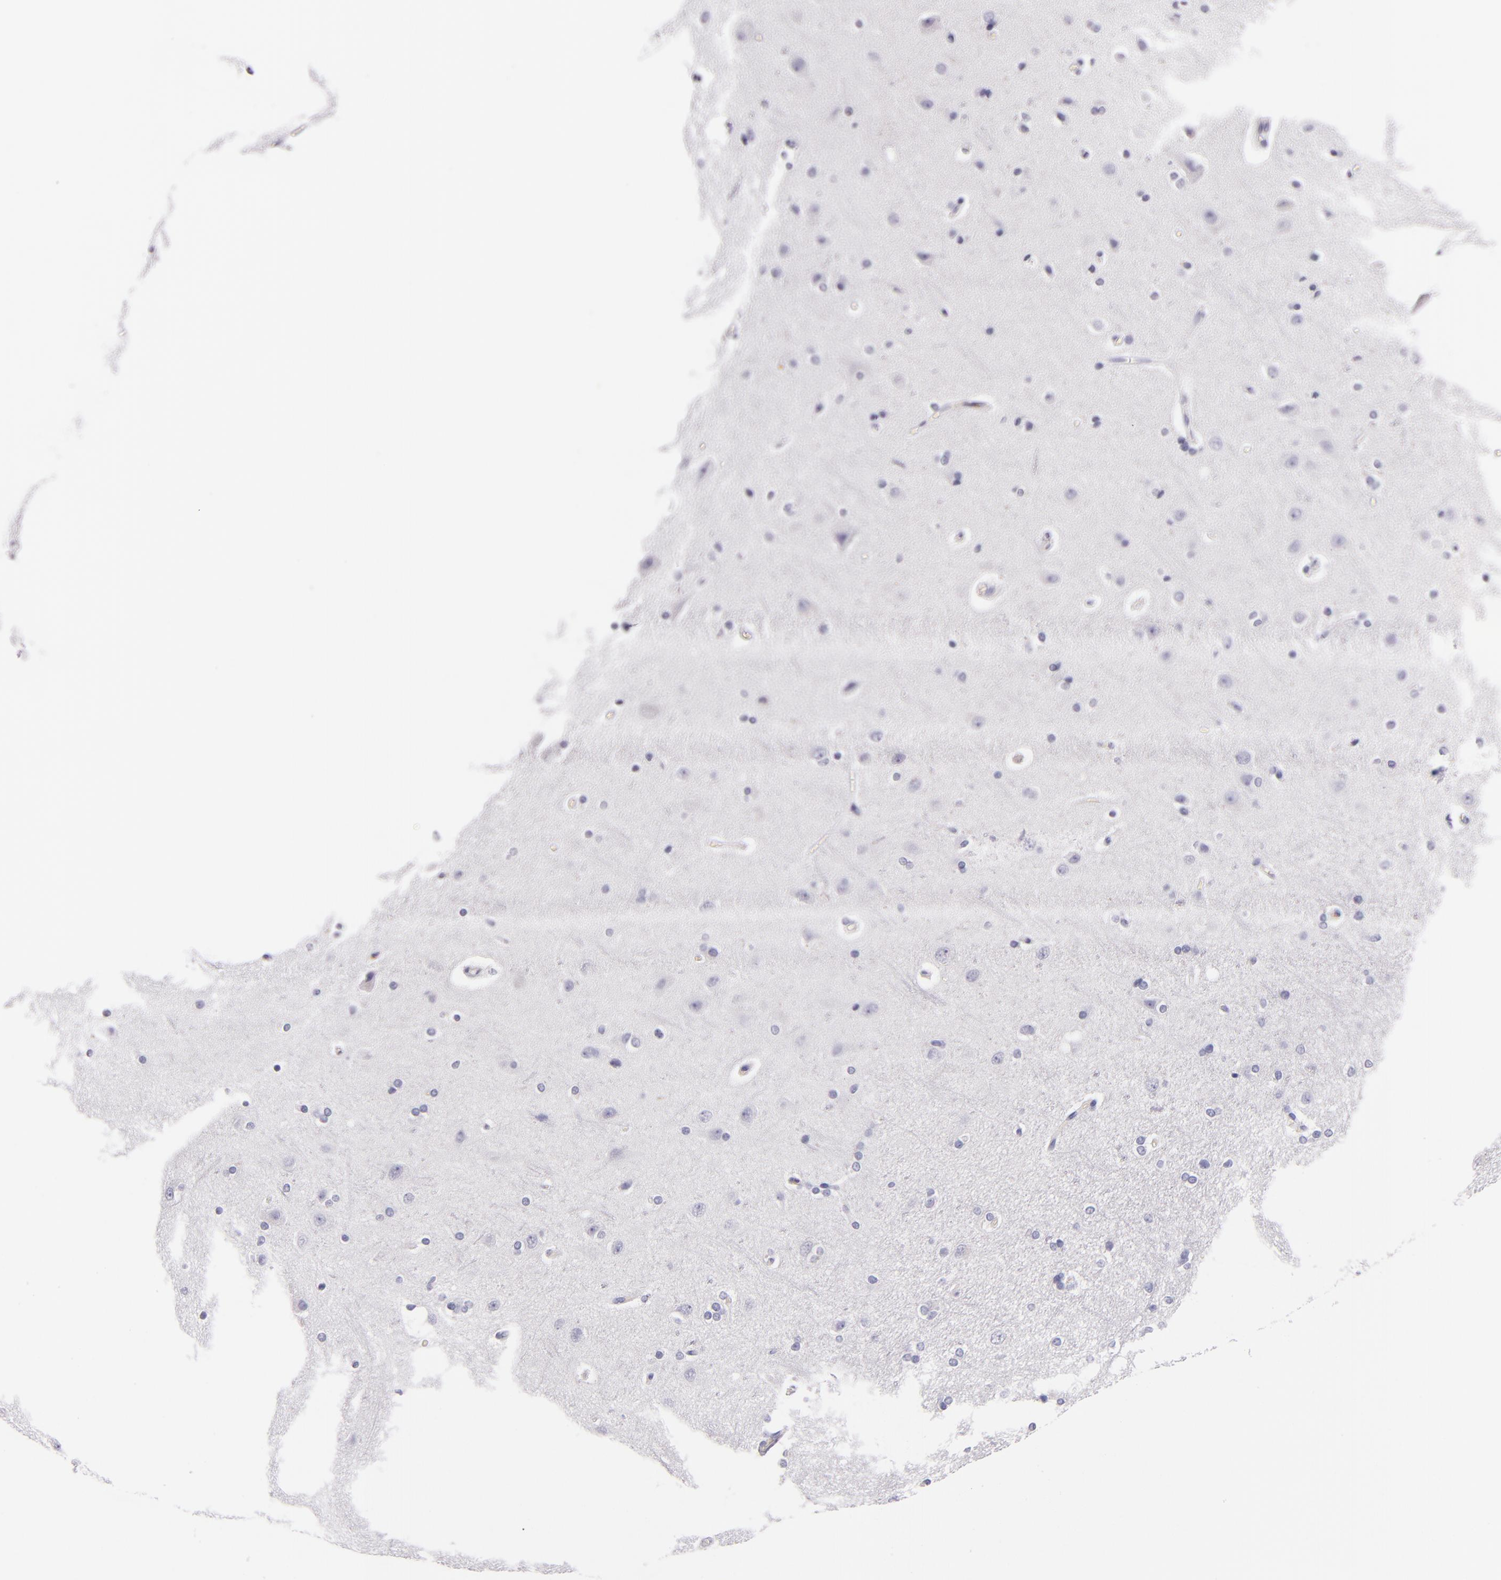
{"staining": {"intensity": "negative", "quantity": "none", "location": "none"}, "tissue": "cerebral cortex", "cell_type": "Endothelial cells", "image_type": "normal", "snomed": [{"axis": "morphology", "description": "Normal tissue, NOS"}, {"axis": "topography", "description": "Cerebral cortex"}], "caption": "Immunohistochemical staining of benign cerebral cortex shows no significant expression in endothelial cells. The staining was performed using DAB to visualize the protein expression in brown, while the nuclei were stained in blue with hematoxylin (Magnification: 20x).", "gene": "CDH3", "patient": {"sex": "female", "age": 54}}